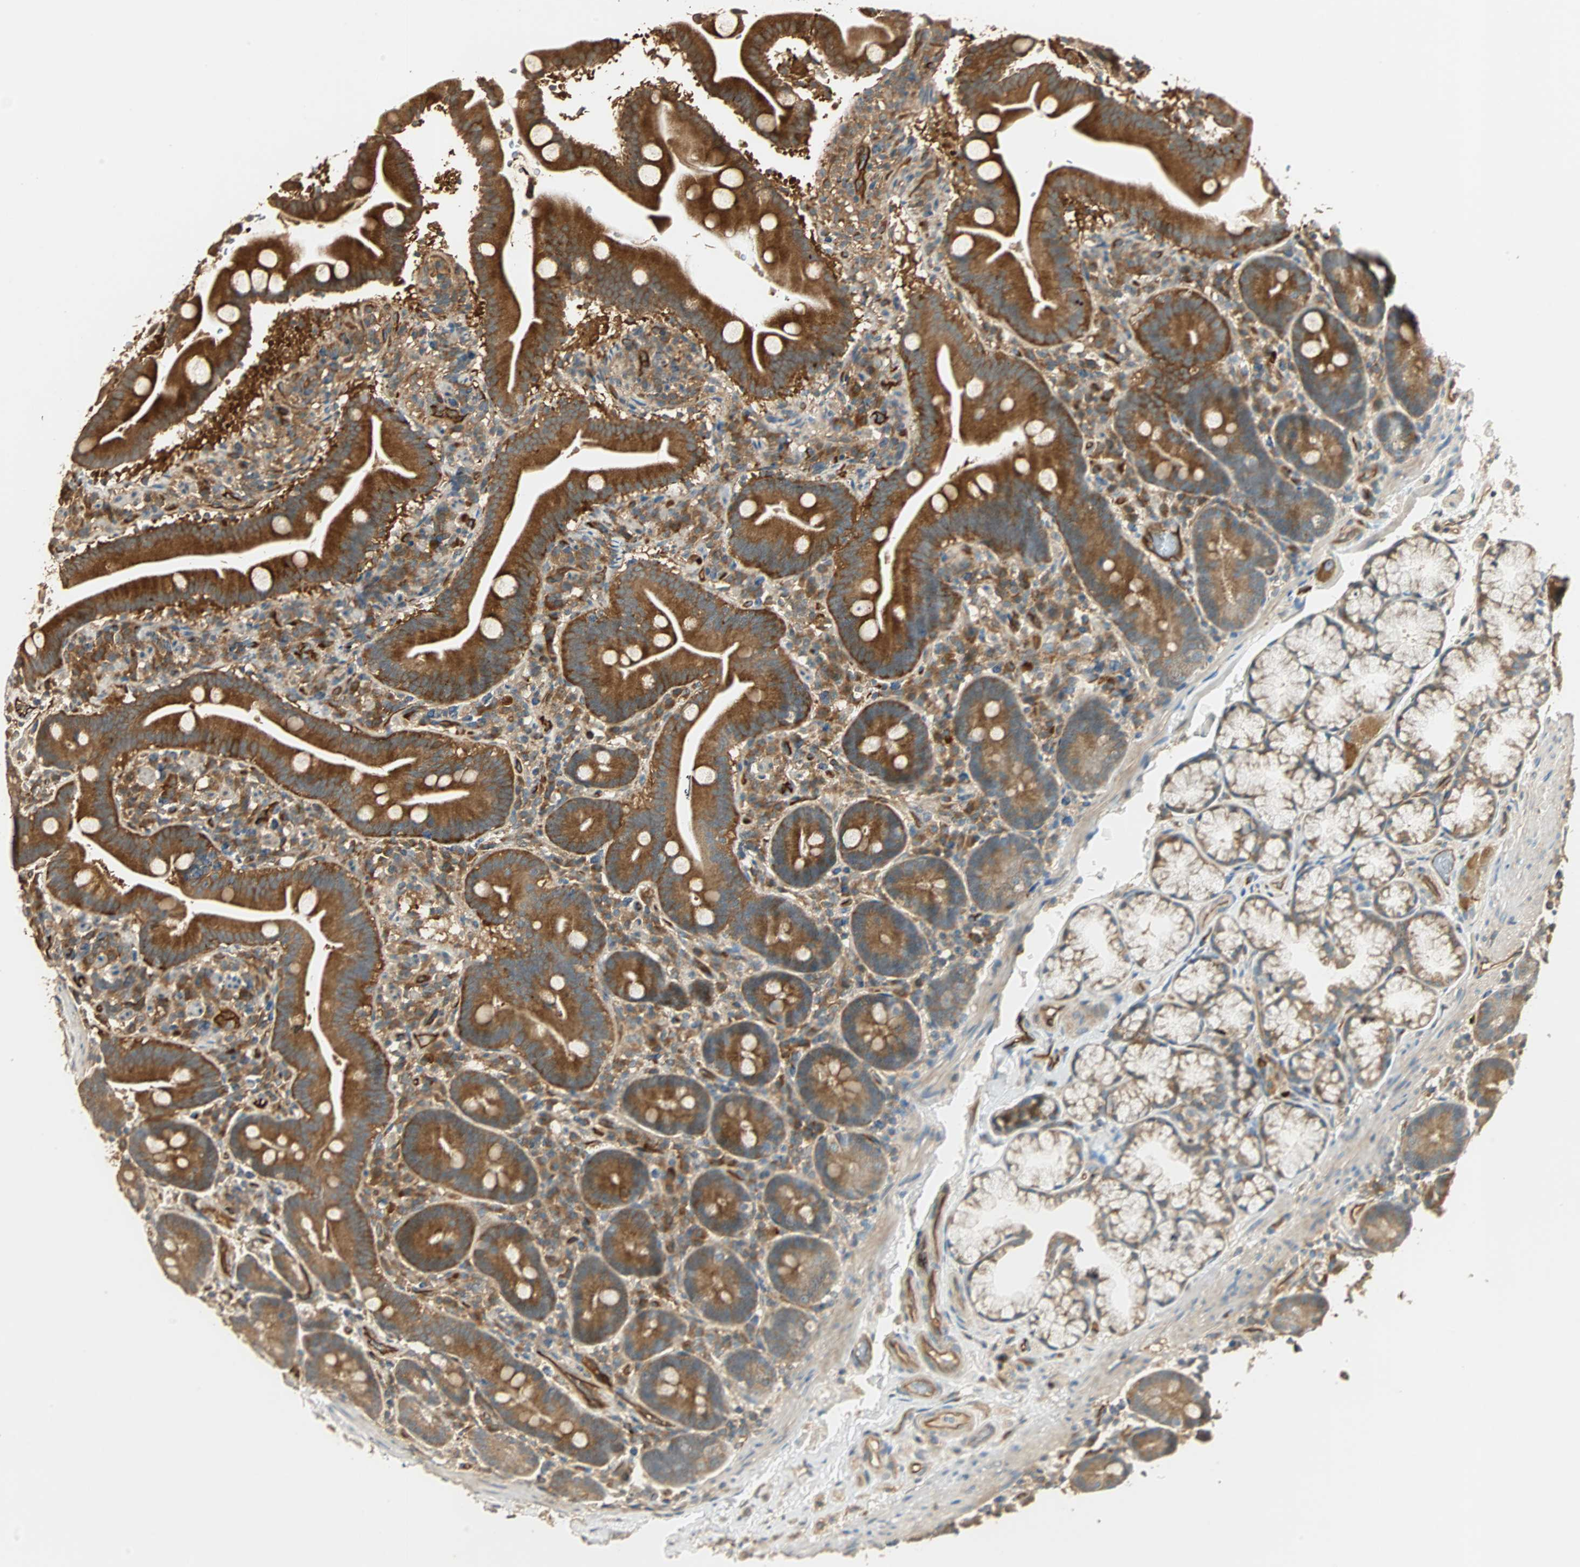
{"staining": {"intensity": "strong", "quantity": ">75%", "location": "cytoplasmic/membranous"}, "tissue": "duodenum", "cell_type": "Glandular cells", "image_type": "normal", "snomed": [{"axis": "morphology", "description": "Normal tissue, NOS"}, {"axis": "topography", "description": "Duodenum"}], "caption": "Protein staining of unremarkable duodenum displays strong cytoplasmic/membranous expression in approximately >75% of glandular cells.", "gene": "GALK1", "patient": {"sex": "male", "age": 54}}